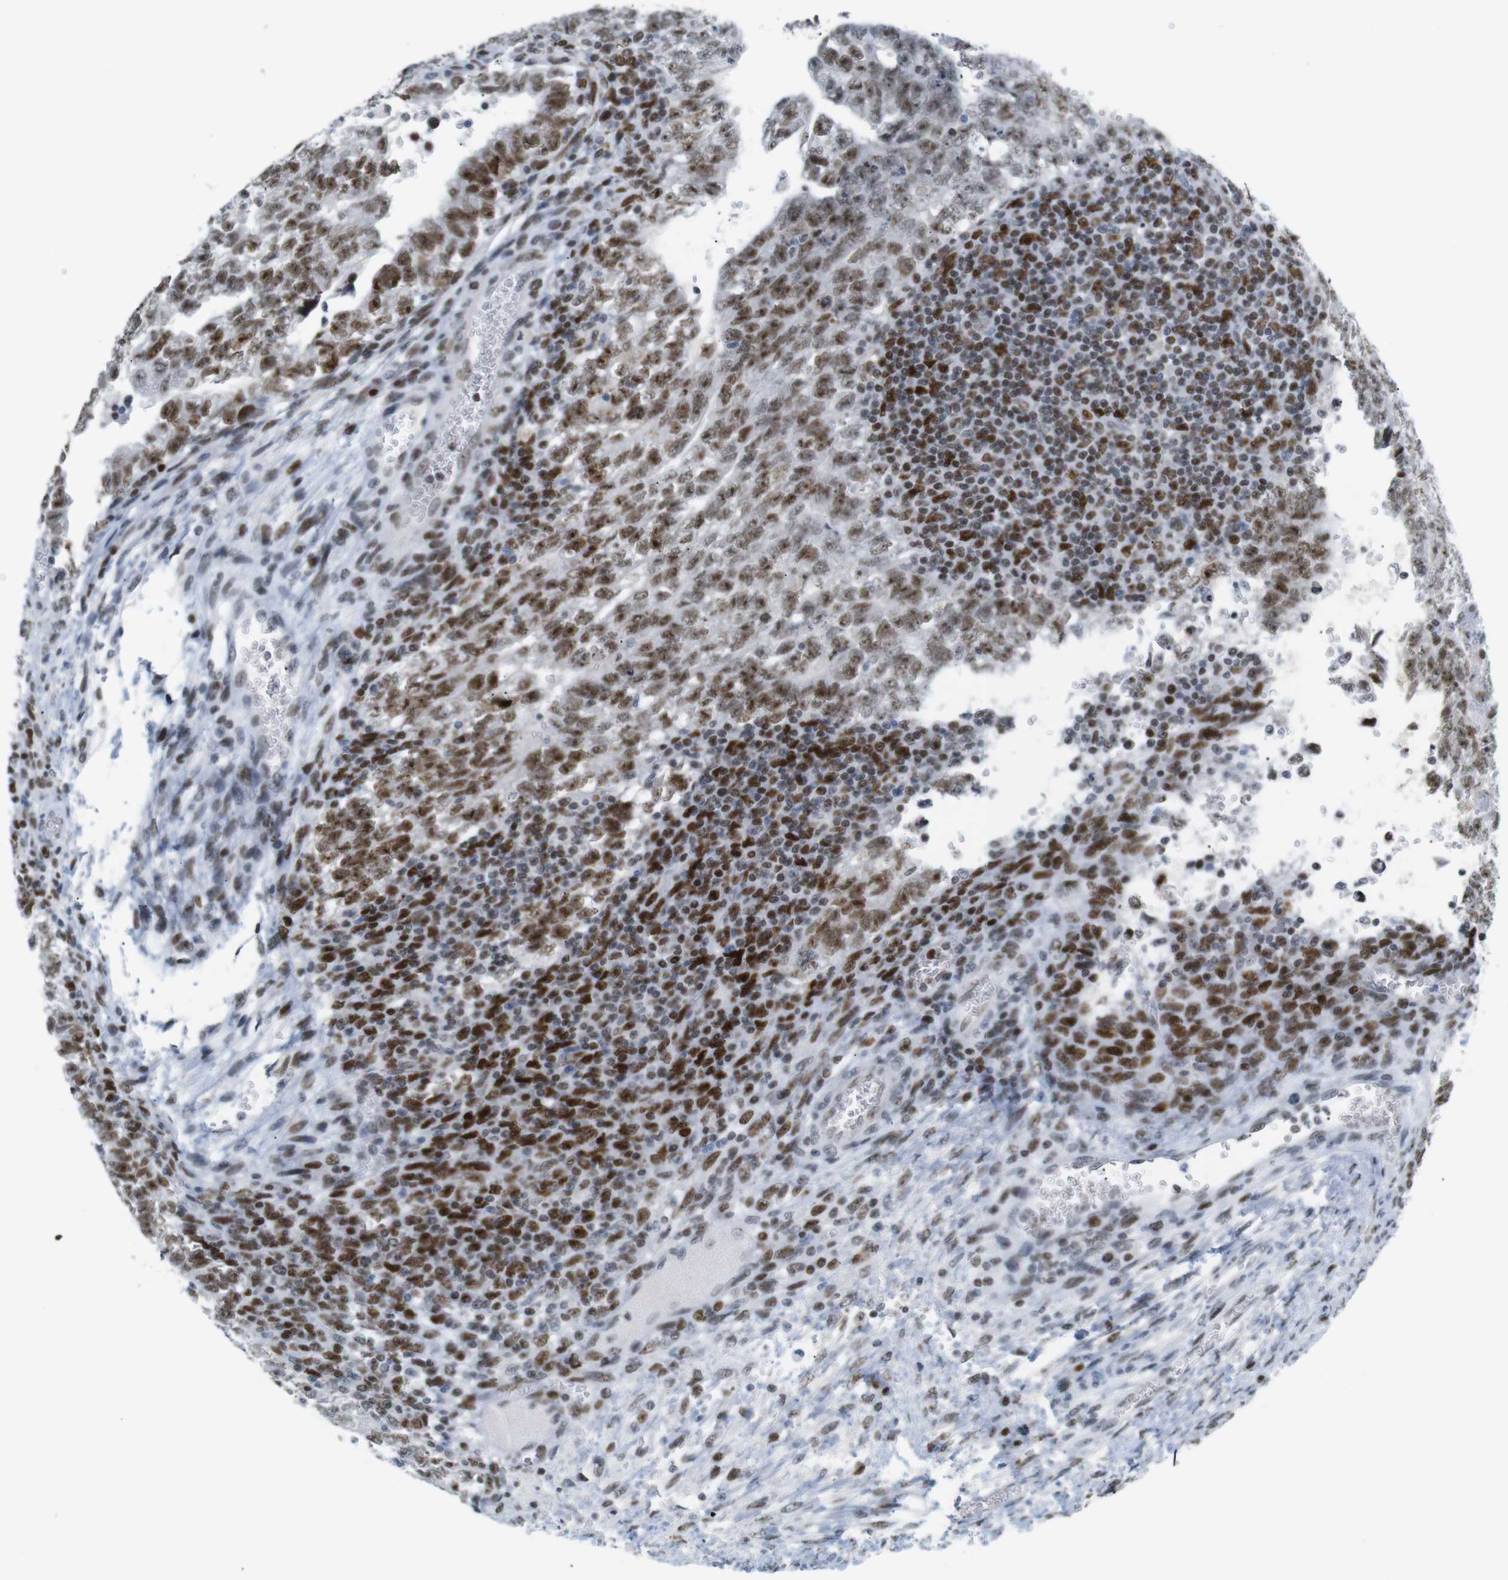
{"staining": {"intensity": "moderate", "quantity": ">75%", "location": "nuclear"}, "tissue": "testis cancer", "cell_type": "Tumor cells", "image_type": "cancer", "snomed": [{"axis": "morphology", "description": "Seminoma, NOS"}, {"axis": "morphology", "description": "Carcinoma, Embryonal, NOS"}, {"axis": "topography", "description": "Testis"}], "caption": "High-magnification brightfield microscopy of testis cancer (embryonal carcinoma) stained with DAB (brown) and counterstained with hematoxylin (blue). tumor cells exhibit moderate nuclear positivity is present in about>75% of cells.", "gene": "RIOX2", "patient": {"sex": "male", "age": 38}}